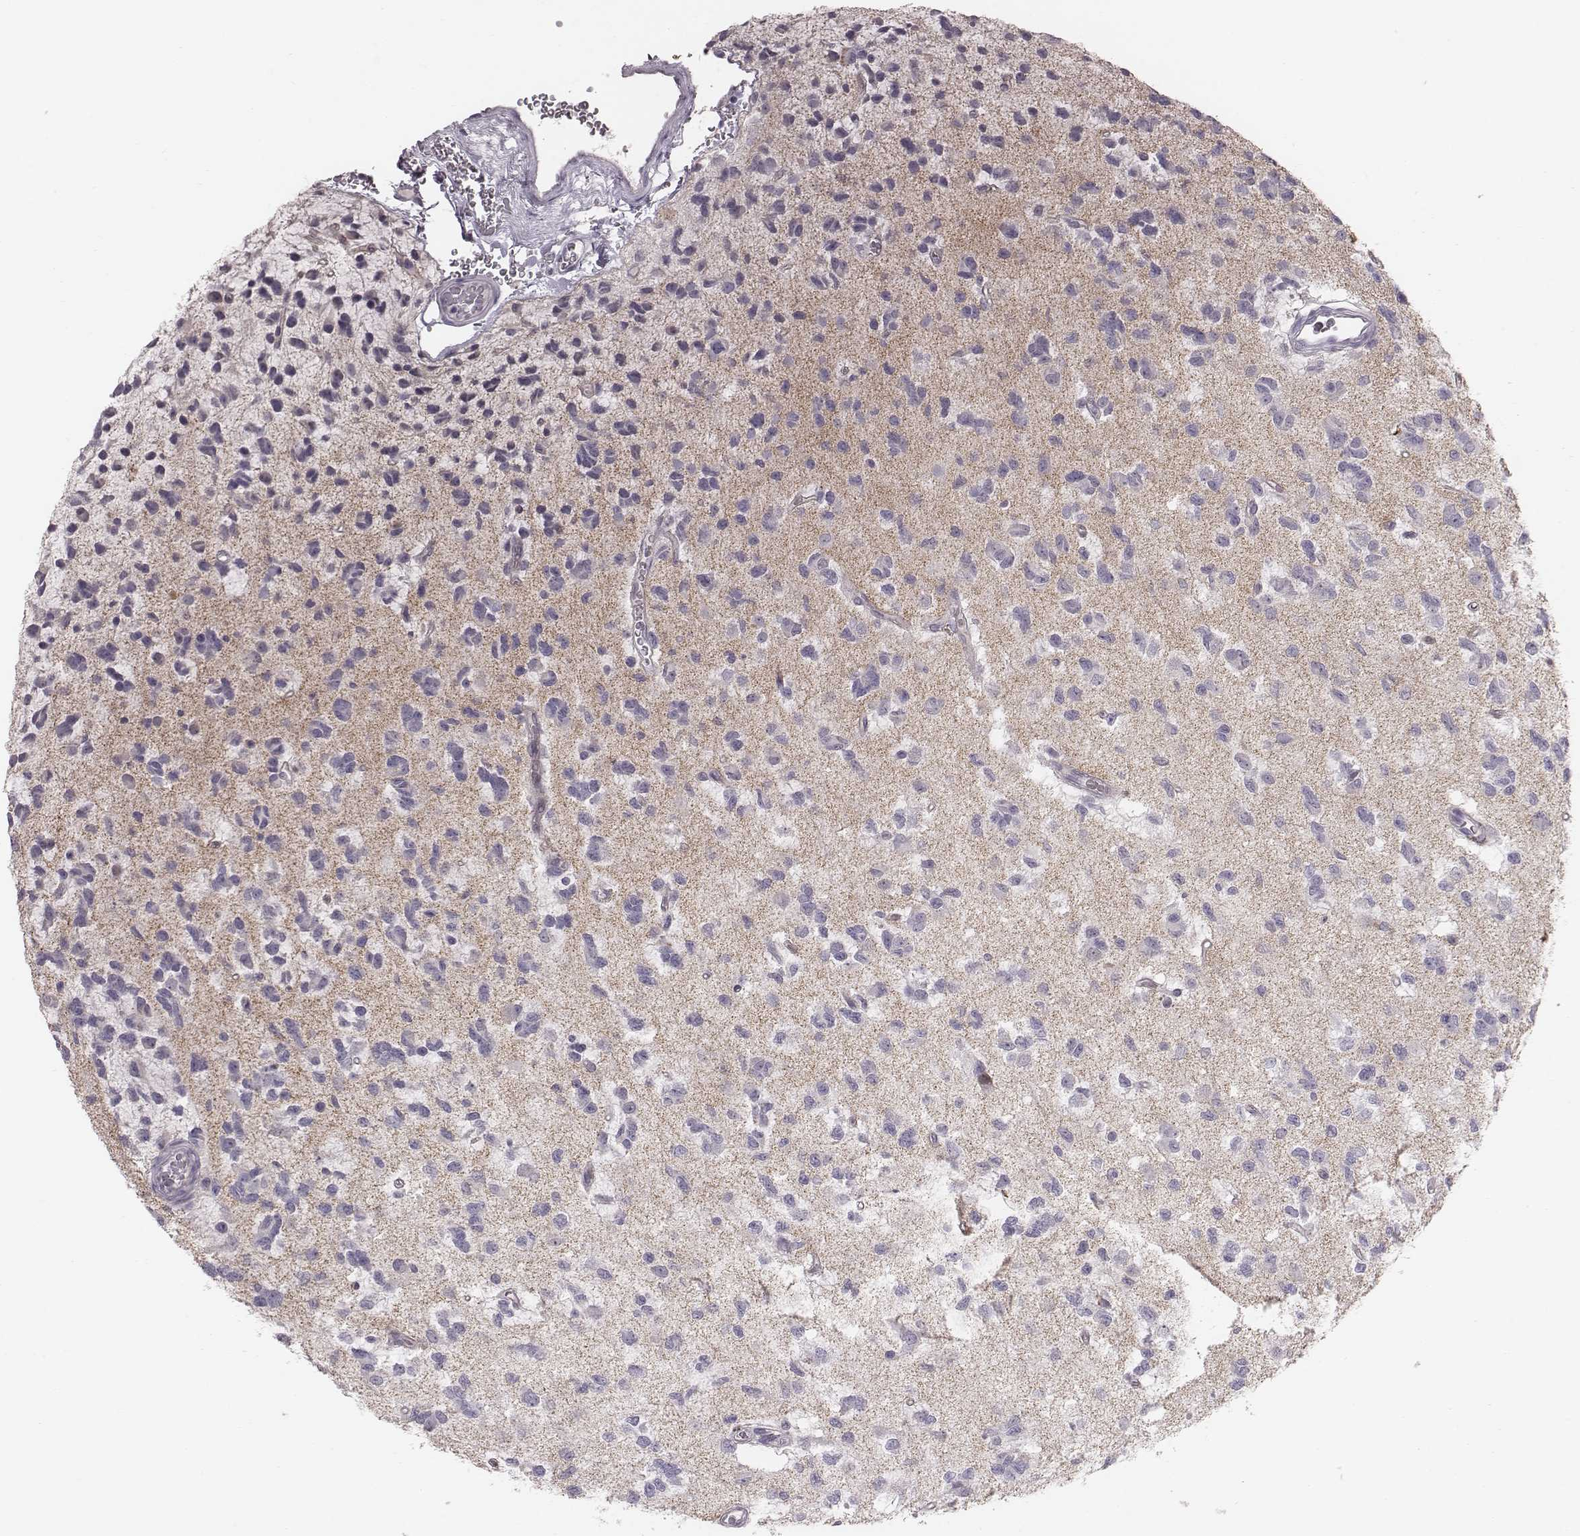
{"staining": {"intensity": "negative", "quantity": "none", "location": "none"}, "tissue": "glioma", "cell_type": "Tumor cells", "image_type": "cancer", "snomed": [{"axis": "morphology", "description": "Glioma, malignant, Low grade"}, {"axis": "topography", "description": "Brain"}], "caption": "The histopathology image exhibits no significant expression in tumor cells of glioma.", "gene": "CACNG4", "patient": {"sex": "female", "age": 45}}